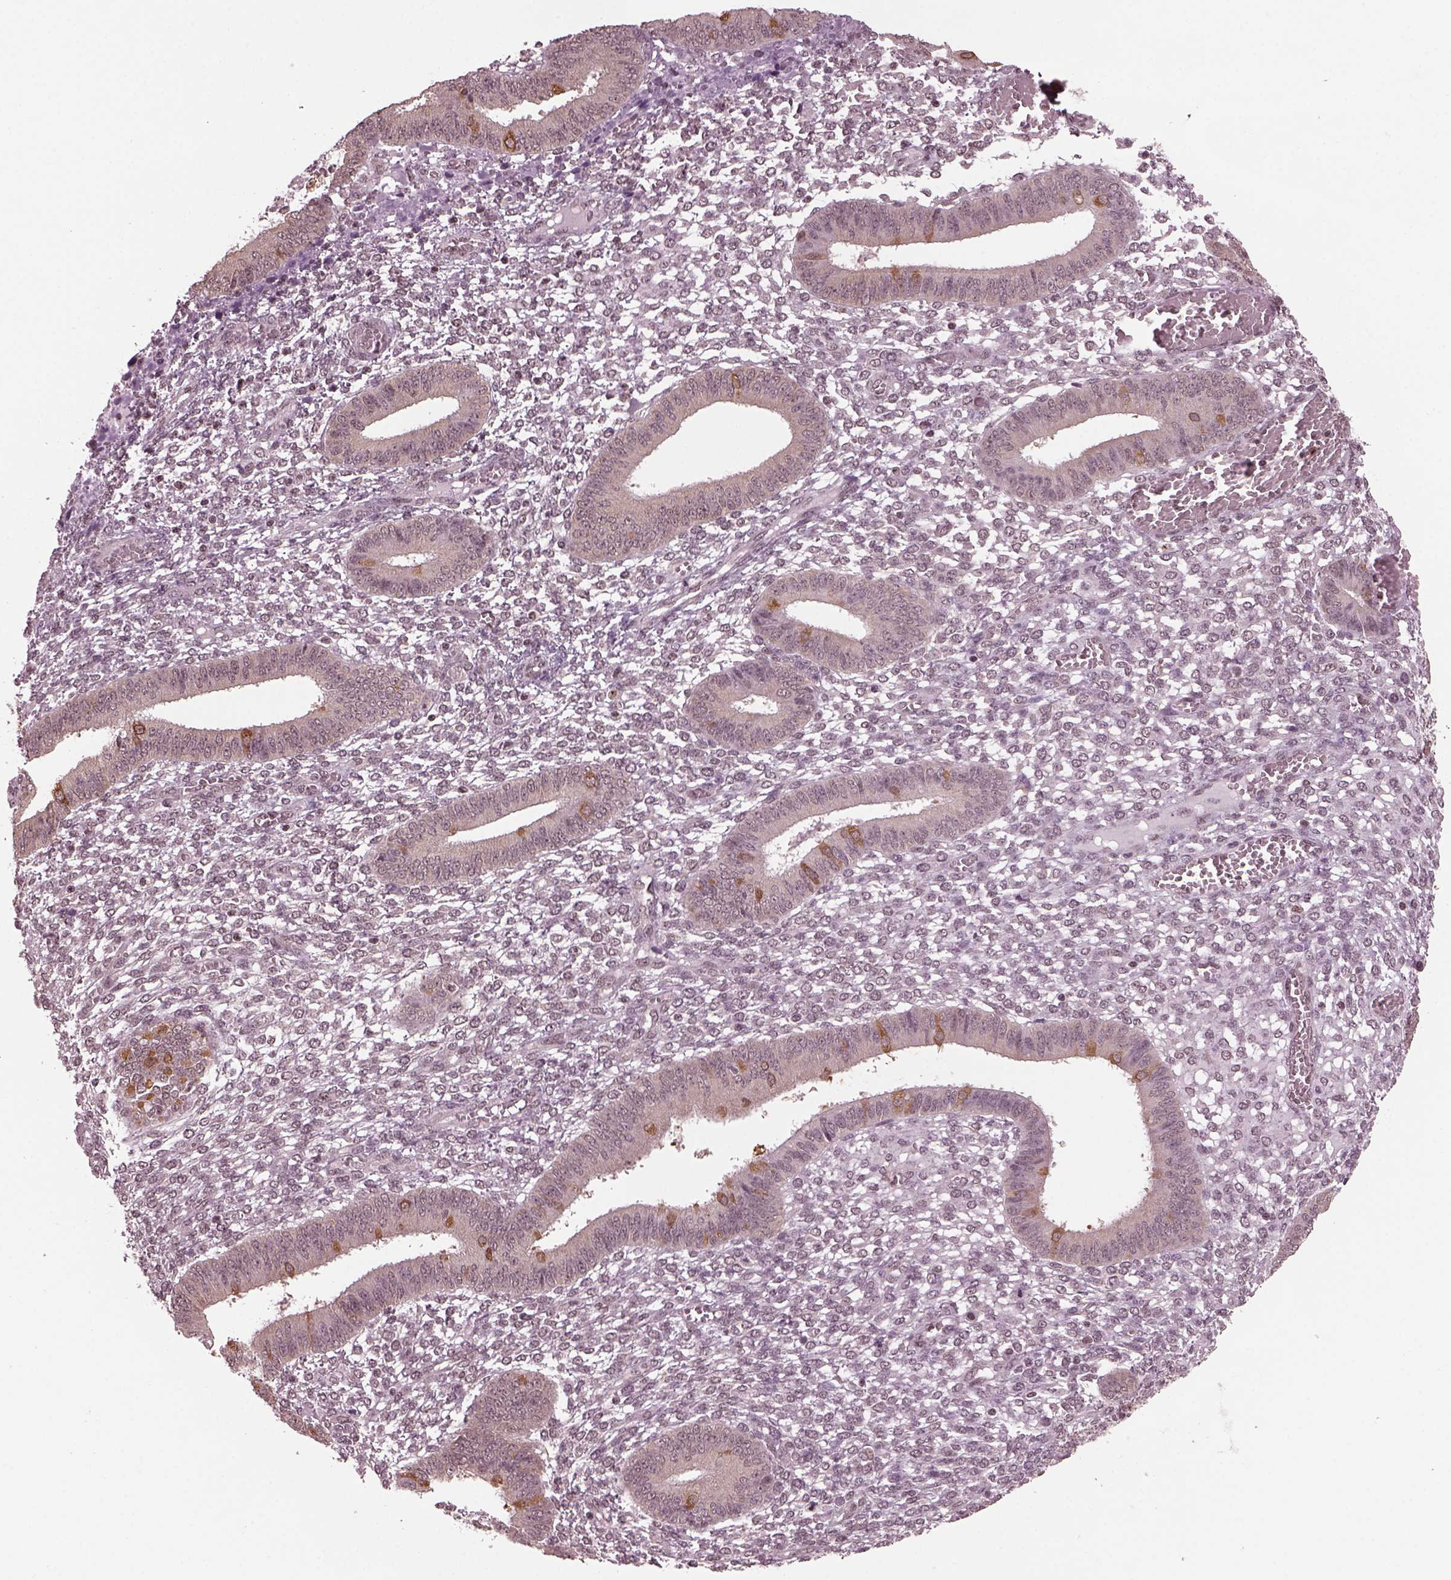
{"staining": {"intensity": "negative", "quantity": "none", "location": "none"}, "tissue": "endometrium", "cell_type": "Cells in endometrial stroma", "image_type": "normal", "snomed": [{"axis": "morphology", "description": "Normal tissue, NOS"}, {"axis": "topography", "description": "Endometrium"}], "caption": "DAB (3,3'-diaminobenzidine) immunohistochemical staining of benign human endometrium demonstrates no significant expression in cells in endometrial stroma. (Brightfield microscopy of DAB immunohistochemistry (IHC) at high magnification).", "gene": "RUVBL2", "patient": {"sex": "female", "age": 42}}